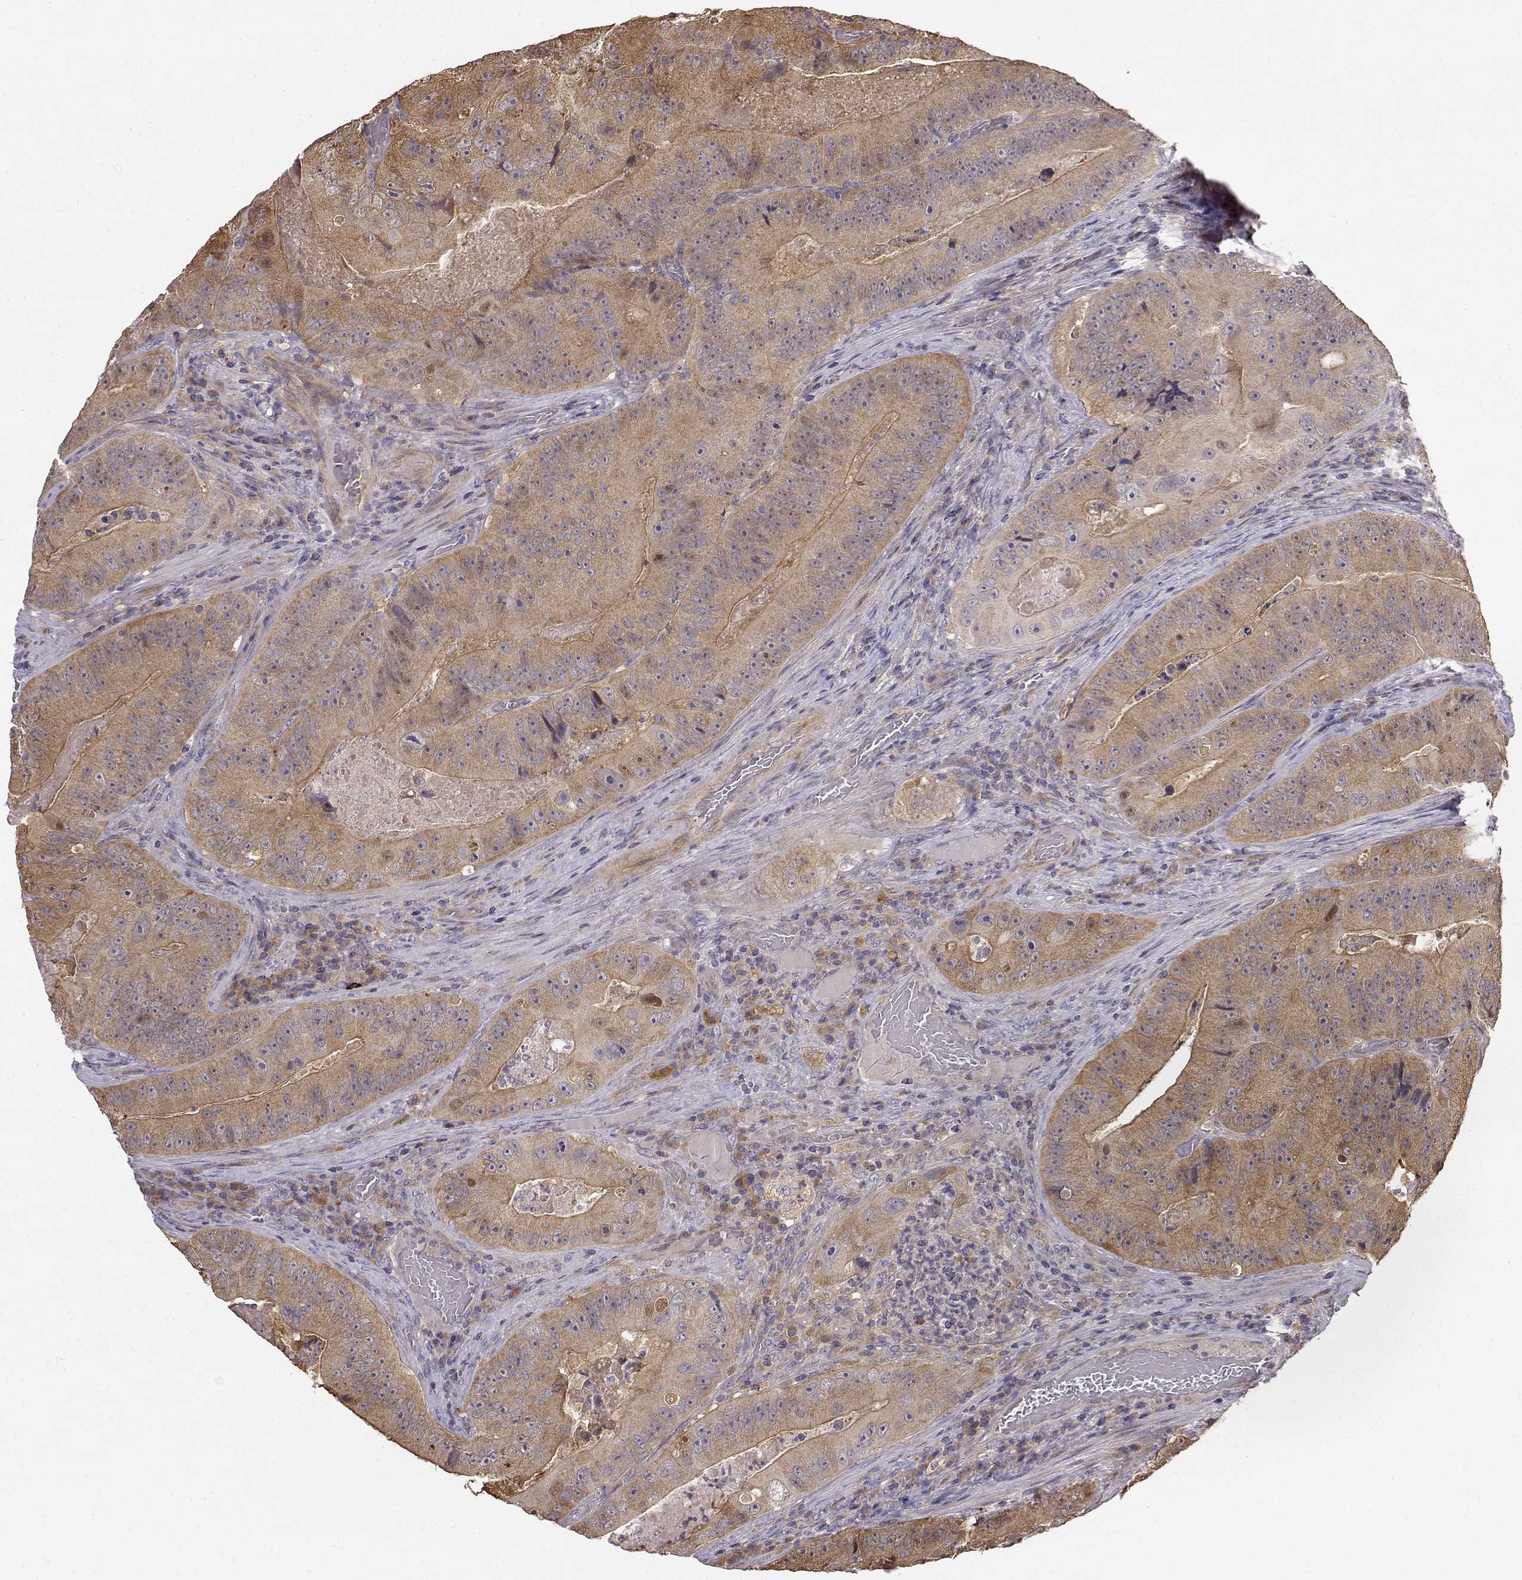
{"staining": {"intensity": "moderate", "quantity": ">75%", "location": "cytoplasmic/membranous"}, "tissue": "colorectal cancer", "cell_type": "Tumor cells", "image_type": "cancer", "snomed": [{"axis": "morphology", "description": "Adenocarcinoma, NOS"}, {"axis": "topography", "description": "Colon"}], "caption": "Brown immunohistochemical staining in adenocarcinoma (colorectal) reveals moderate cytoplasmic/membranous expression in approximately >75% of tumor cells. The staining was performed using DAB to visualize the protein expression in brown, while the nuclei were stained in blue with hematoxylin (Magnification: 20x).", "gene": "CRIM1", "patient": {"sex": "female", "age": 86}}